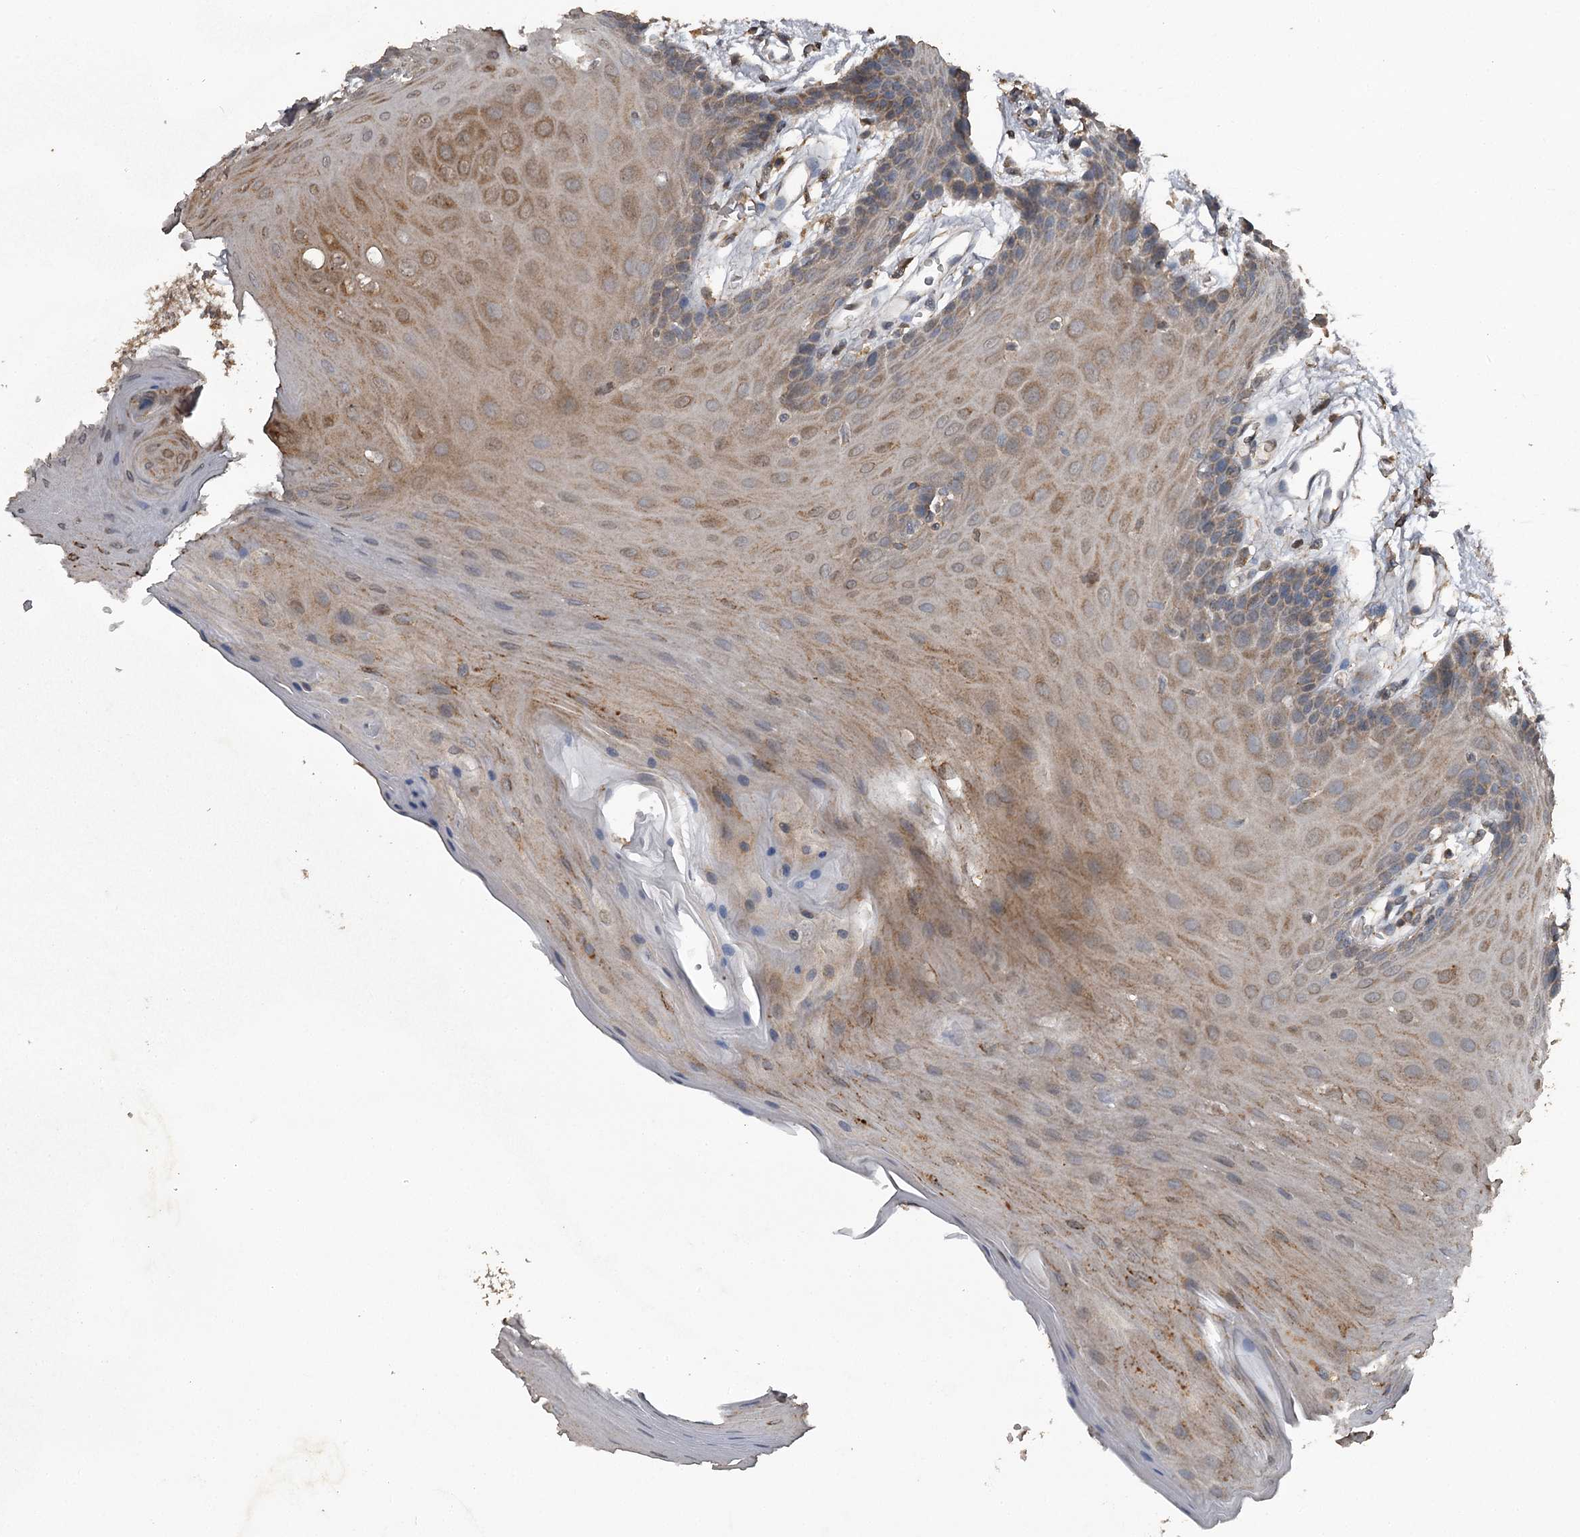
{"staining": {"intensity": "moderate", "quantity": "25%-75%", "location": "cytoplasmic/membranous"}, "tissue": "oral mucosa", "cell_type": "Squamous epithelial cells", "image_type": "normal", "snomed": [{"axis": "morphology", "description": "Normal tissue, NOS"}, {"axis": "morphology", "description": "Squamous cell carcinoma, NOS"}, {"axis": "topography", "description": "Skeletal muscle"}, {"axis": "topography", "description": "Oral tissue"}, {"axis": "topography", "description": "Salivary gland"}, {"axis": "topography", "description": "Head-Neck"}], "caption": "High-power microscopy captured an IHC image of unremarkable oral mucosa, revealing moderate cytoplasmic/membranous staining in about 25%-75% of squamous epithelial cells.", "gene": "WIPI1", "patient": {"sex": "male", "age": 54}}